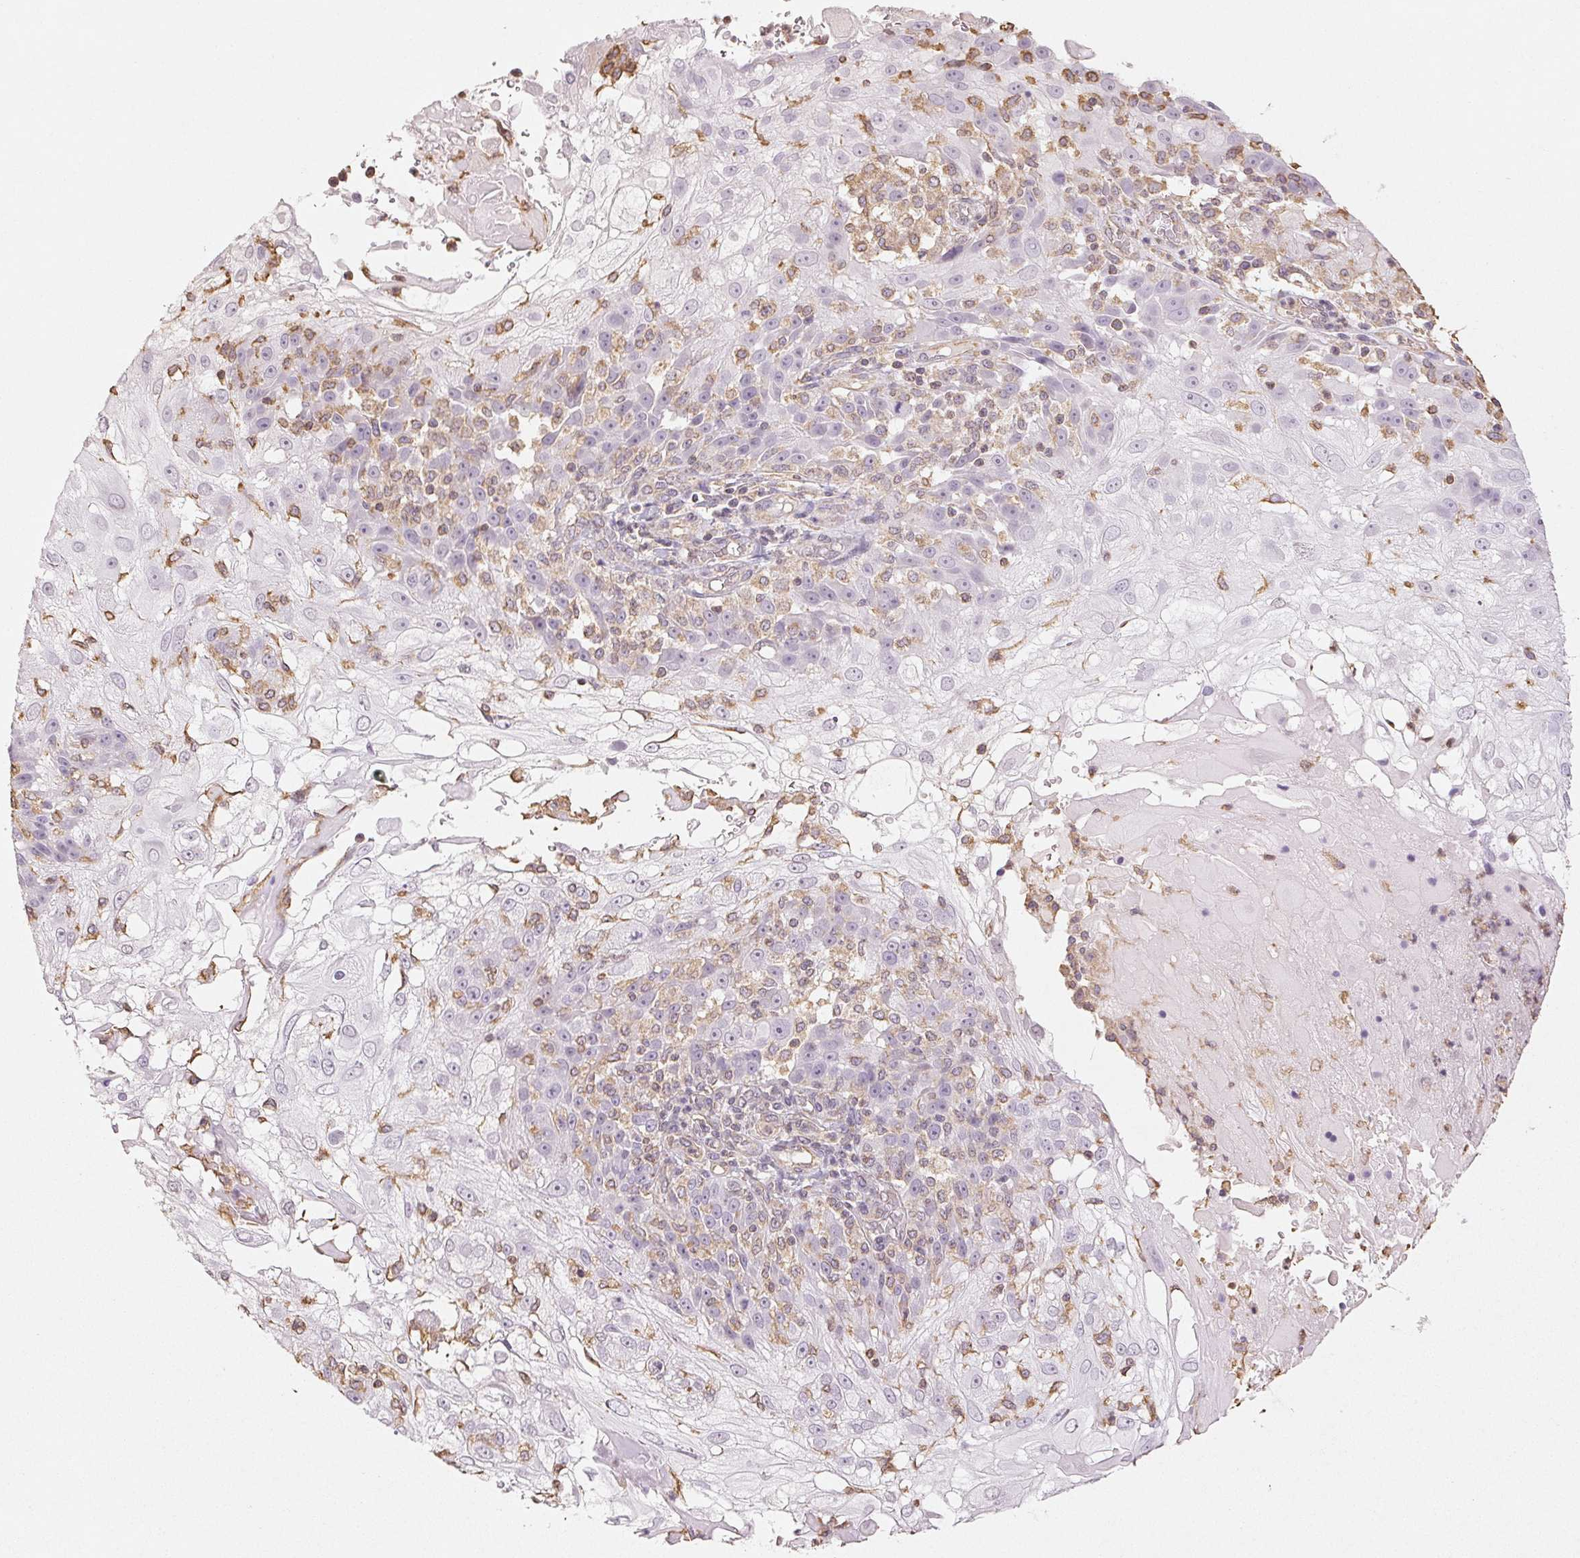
{"staining": {"intensity": "negative", "quantity": "none", "location": "none"}, "tissue": "skin cancer", "cell_type": "Tumor cells", "image_type": "cancer", "snomed": [{"axis": "morphology", "description": "Normal tissue, NOS"}, {"axis": "morphology", "description": "Squamous cell carcinoma, NOS"}, {"axis": "topography", "description": "Skin"}], "caption": "Immunohistochemistry of human squamous cell carcinoma (skin) reveals no expression in tumor cells. The staining was performed using DAB (3,3'-diaminobenzidine) to visualize the protein expression in brown, while the nuclei were stained in blue with hematoxylin (Magnification: 20x).", "gene": "COL7A1", "patient": {"sex": "female", "age": 83}}